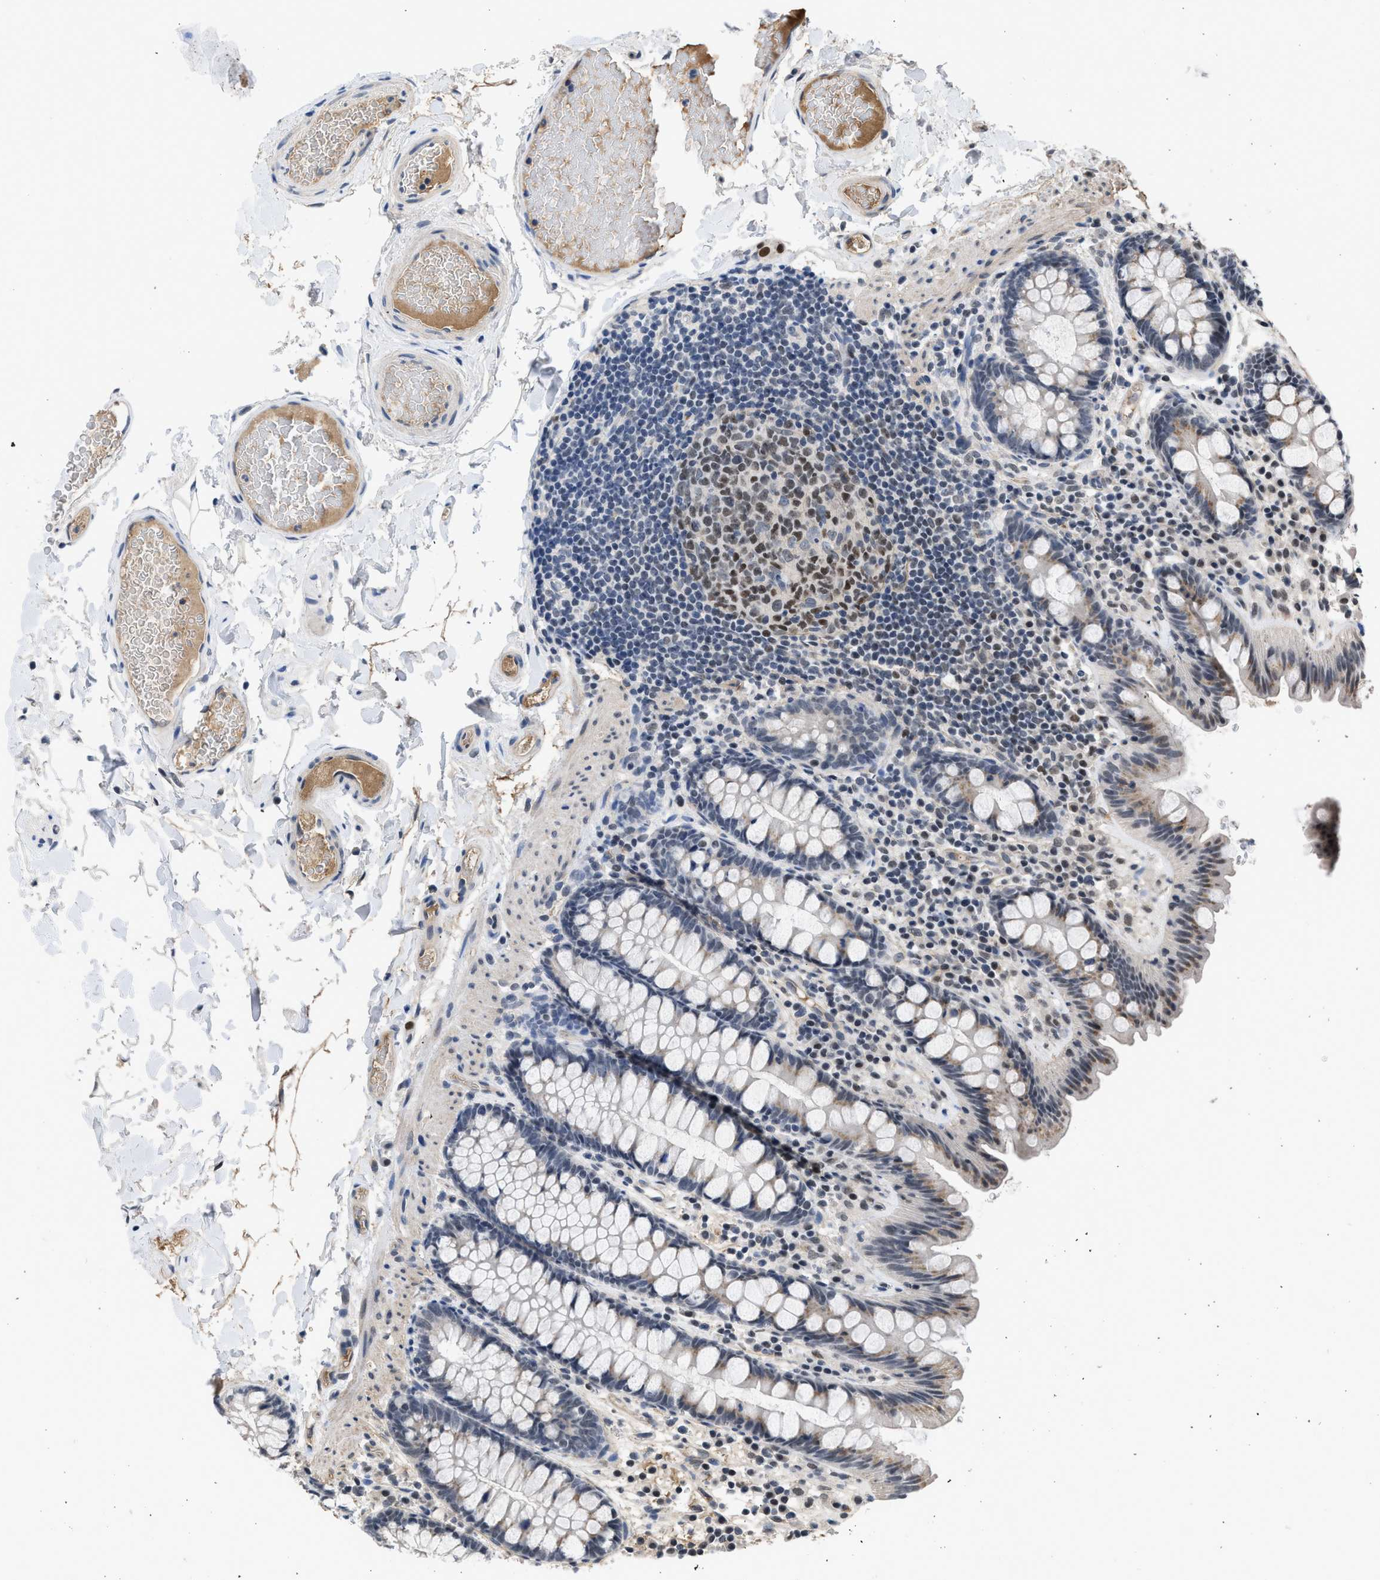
{"staining": {"intensity": "moderate", "quantity": "<25%", "location": "cytoplasmic/membranous"}, "tissue": "colon", "cell_type": "Endothelial cells", "image_type": "normal", "snomed": [{"axis": "morphology", "description": "Normal tissue, NOS"}, {"axis": "topography", "description": "Colon"}], "caption": "Endothelial cells exhibit low levels of moderate cytoplasmic/membranous positivity in approximately <25% of cells in normal human colon.", "gene": "TERF2IP", "patient": {"sex": "female", "age": 80}}